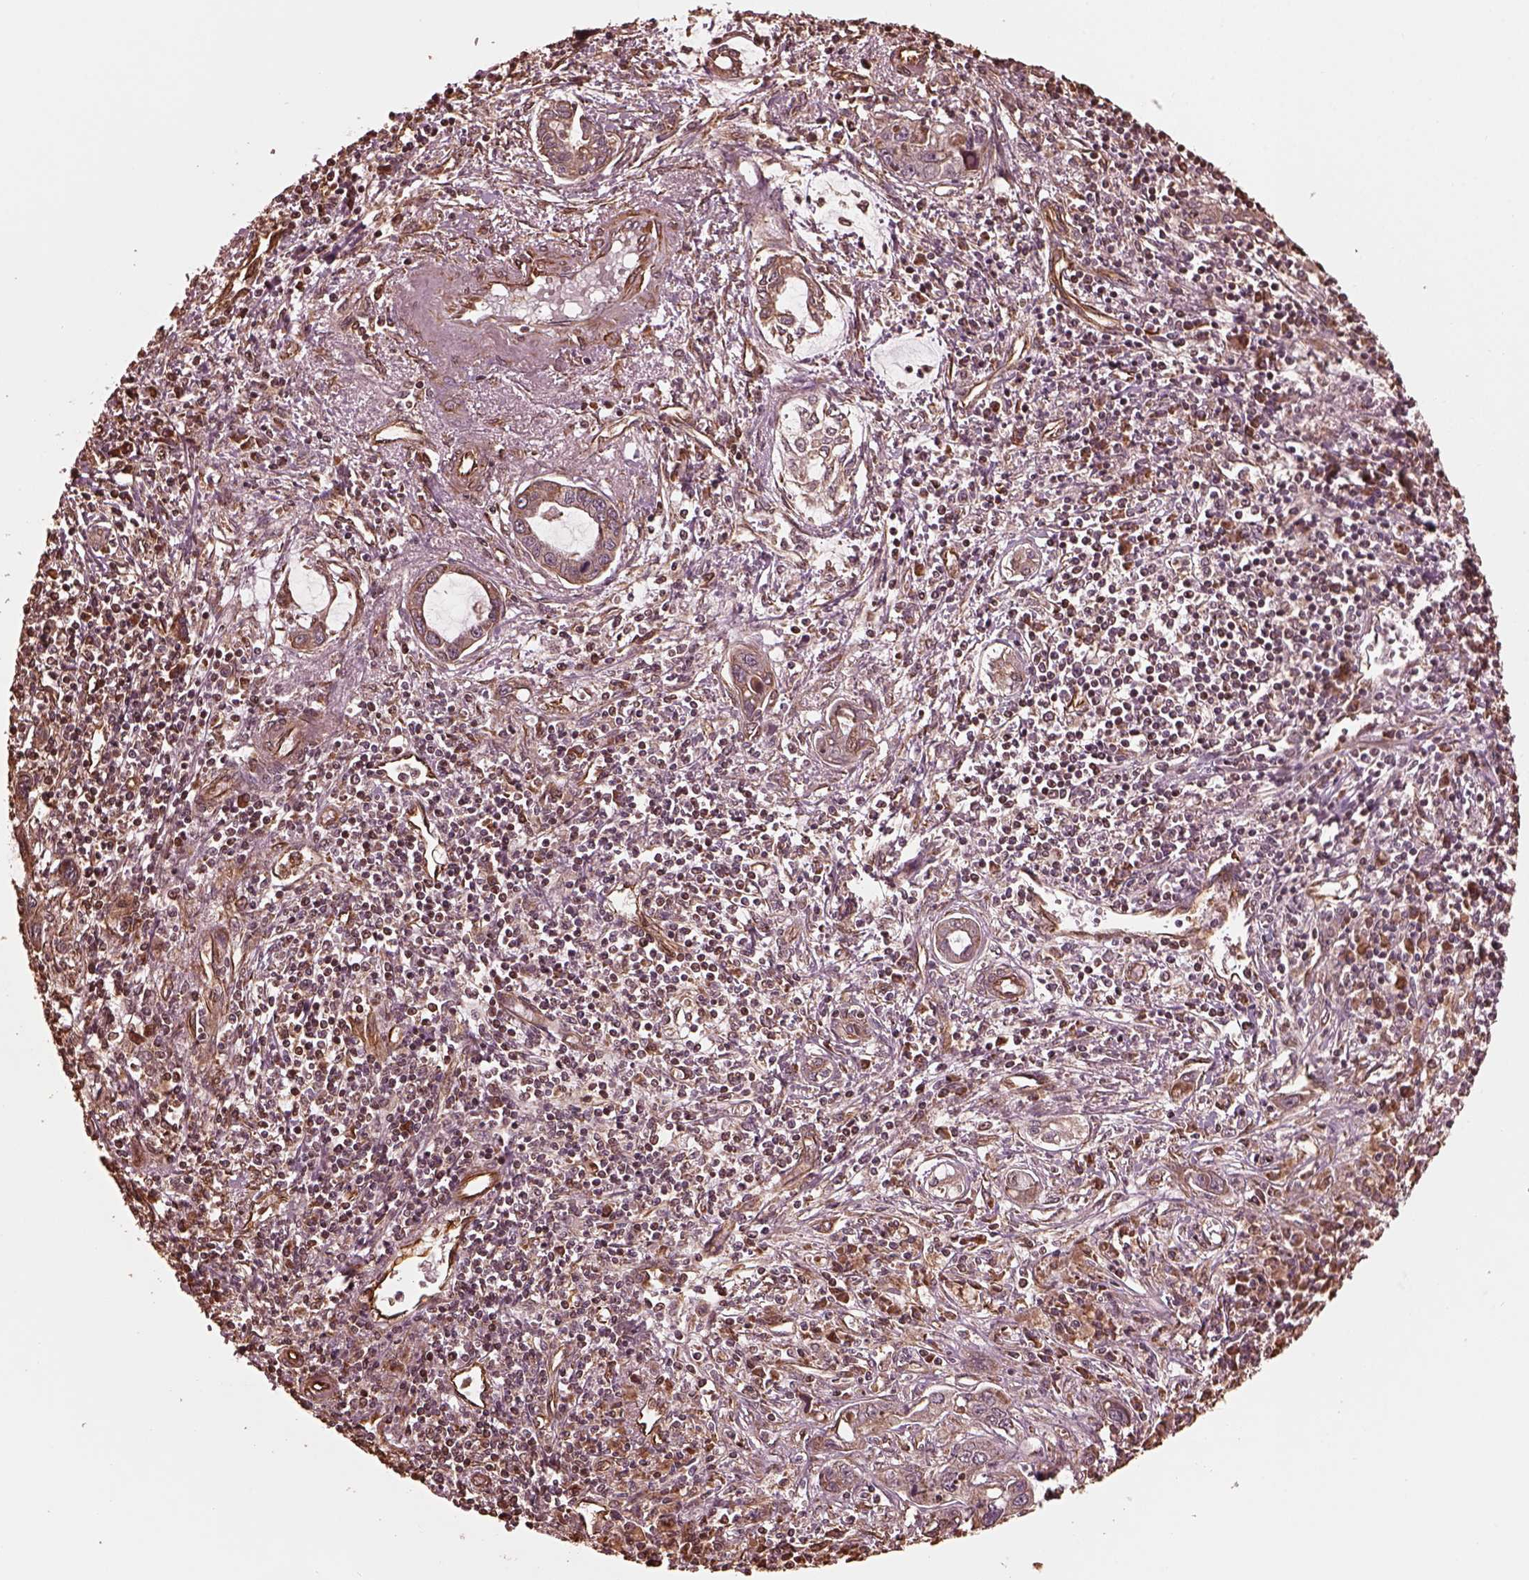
{"staining": {"intensity": "negative", "quantity": "none", "location": "none"}, "tissue": "liver cancer", "cell_type": "Tumor cells", "image_type": "cancer", "snomed": [{"axis": "morphology", "description": "Cholangiocarcinoma"}, {"axis": "topography", "description": "Liver"}], "caption": "IHC photomicrograph of human liver cholangiocarcinoma stained for a protein (brown), which exhibits no expression in tumor cells.", "gene": "GTPBP1", "patient": {"sex": "male", "age": 58}}